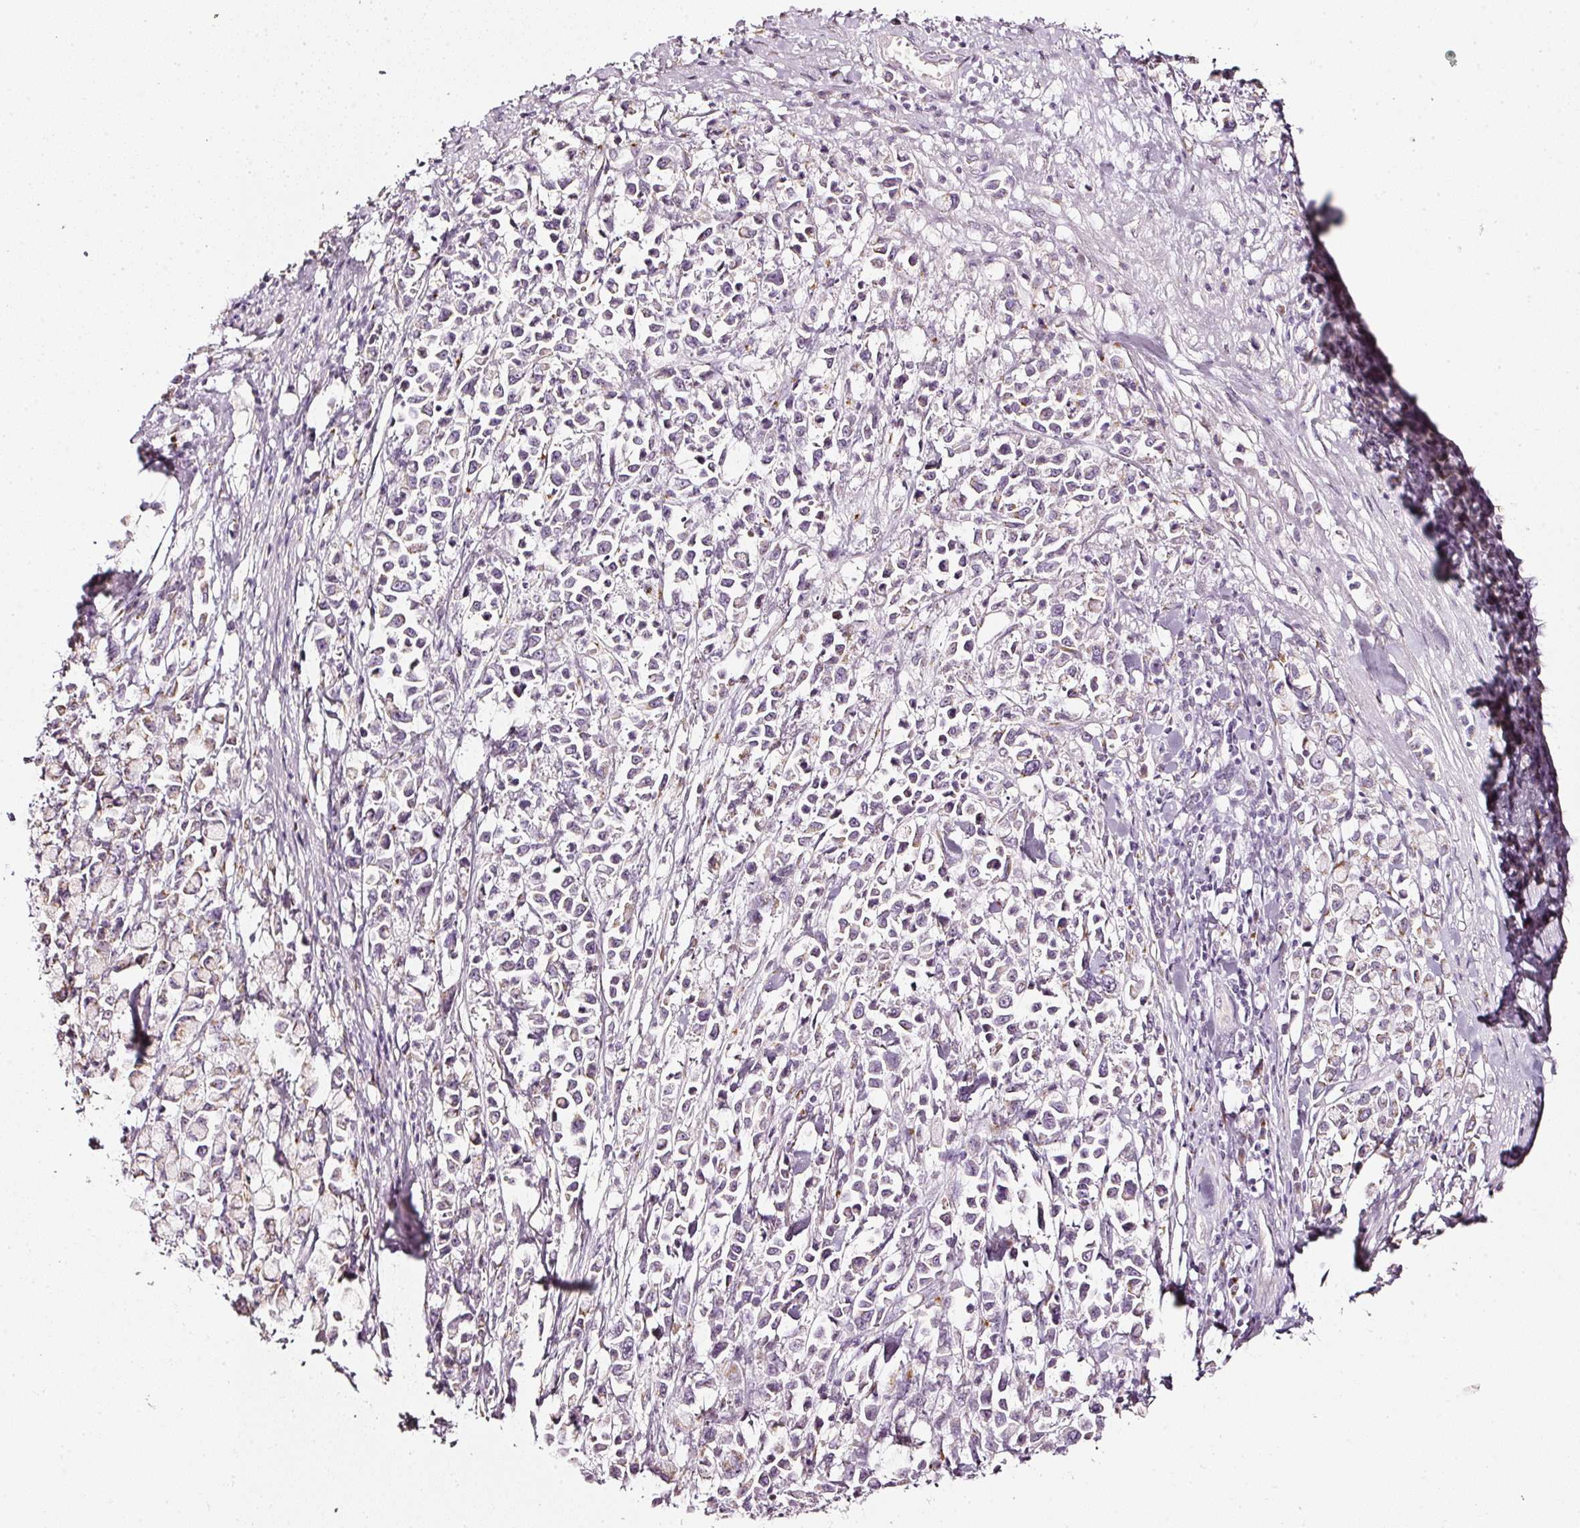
{"staining": {"intensity": "weak", "quantity": "<25%", "location": "cytoplasmic/membranous"}, "tissue": "stomach cancer", "cell_type": "Tumor cells", "image_type": "cancer", "snomed": [{"axis": "morphology", "description": "Adenocarcinoma, NOS"}, {"axis": "topography", "description": "Stomach"}], "caption": "An IHC micrograph of stomach adenocarcinoma is shown. There is no staining in tumor cells of stomach adenocarcinoma.", "gene": "SDF4", "patient": {"sex": "female", "age": 81}}